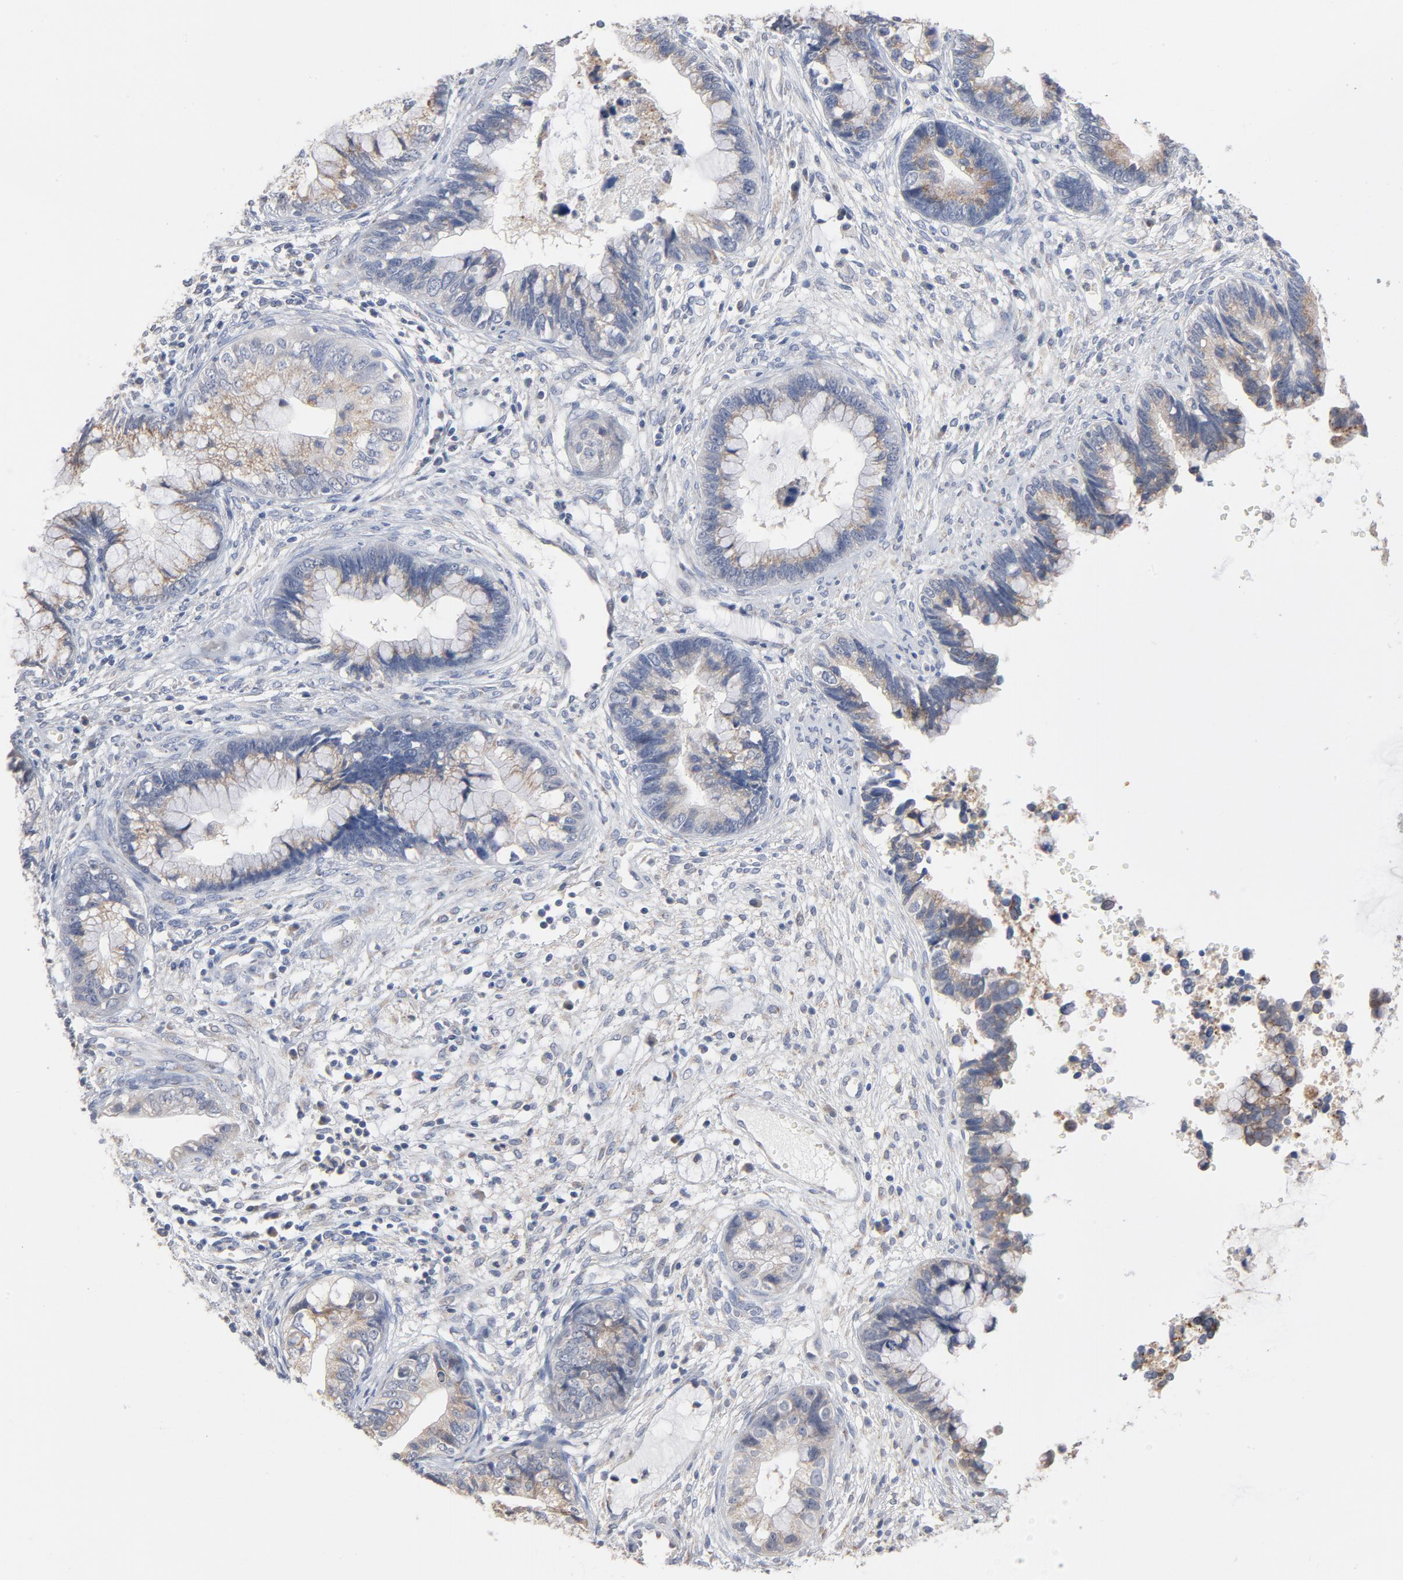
{"staining": {"intensity": "weak", "quantity": "25%-75%", "location": "cytoplasmic/membranous"}, "tissue": "cervical cancer", "cell_type": "Tumor cells", "image_type": "cancer", "snomed": [{"axis": "morphology", "description": "Adenocarcinoma, NOS"}, {"axis": "topography", "description": "Cervix"}], "caption": "Cervical cancer (adenocarcinoma) stained for a protein displays weak cytoplasmic/membranous positivity in tumor cells. Immunohistochemistry (ihc) stains the protein of interest in brown and the nuclei are stained blue.", "gene": "AK7", "patient": {"sex": "female", "age": 44}}